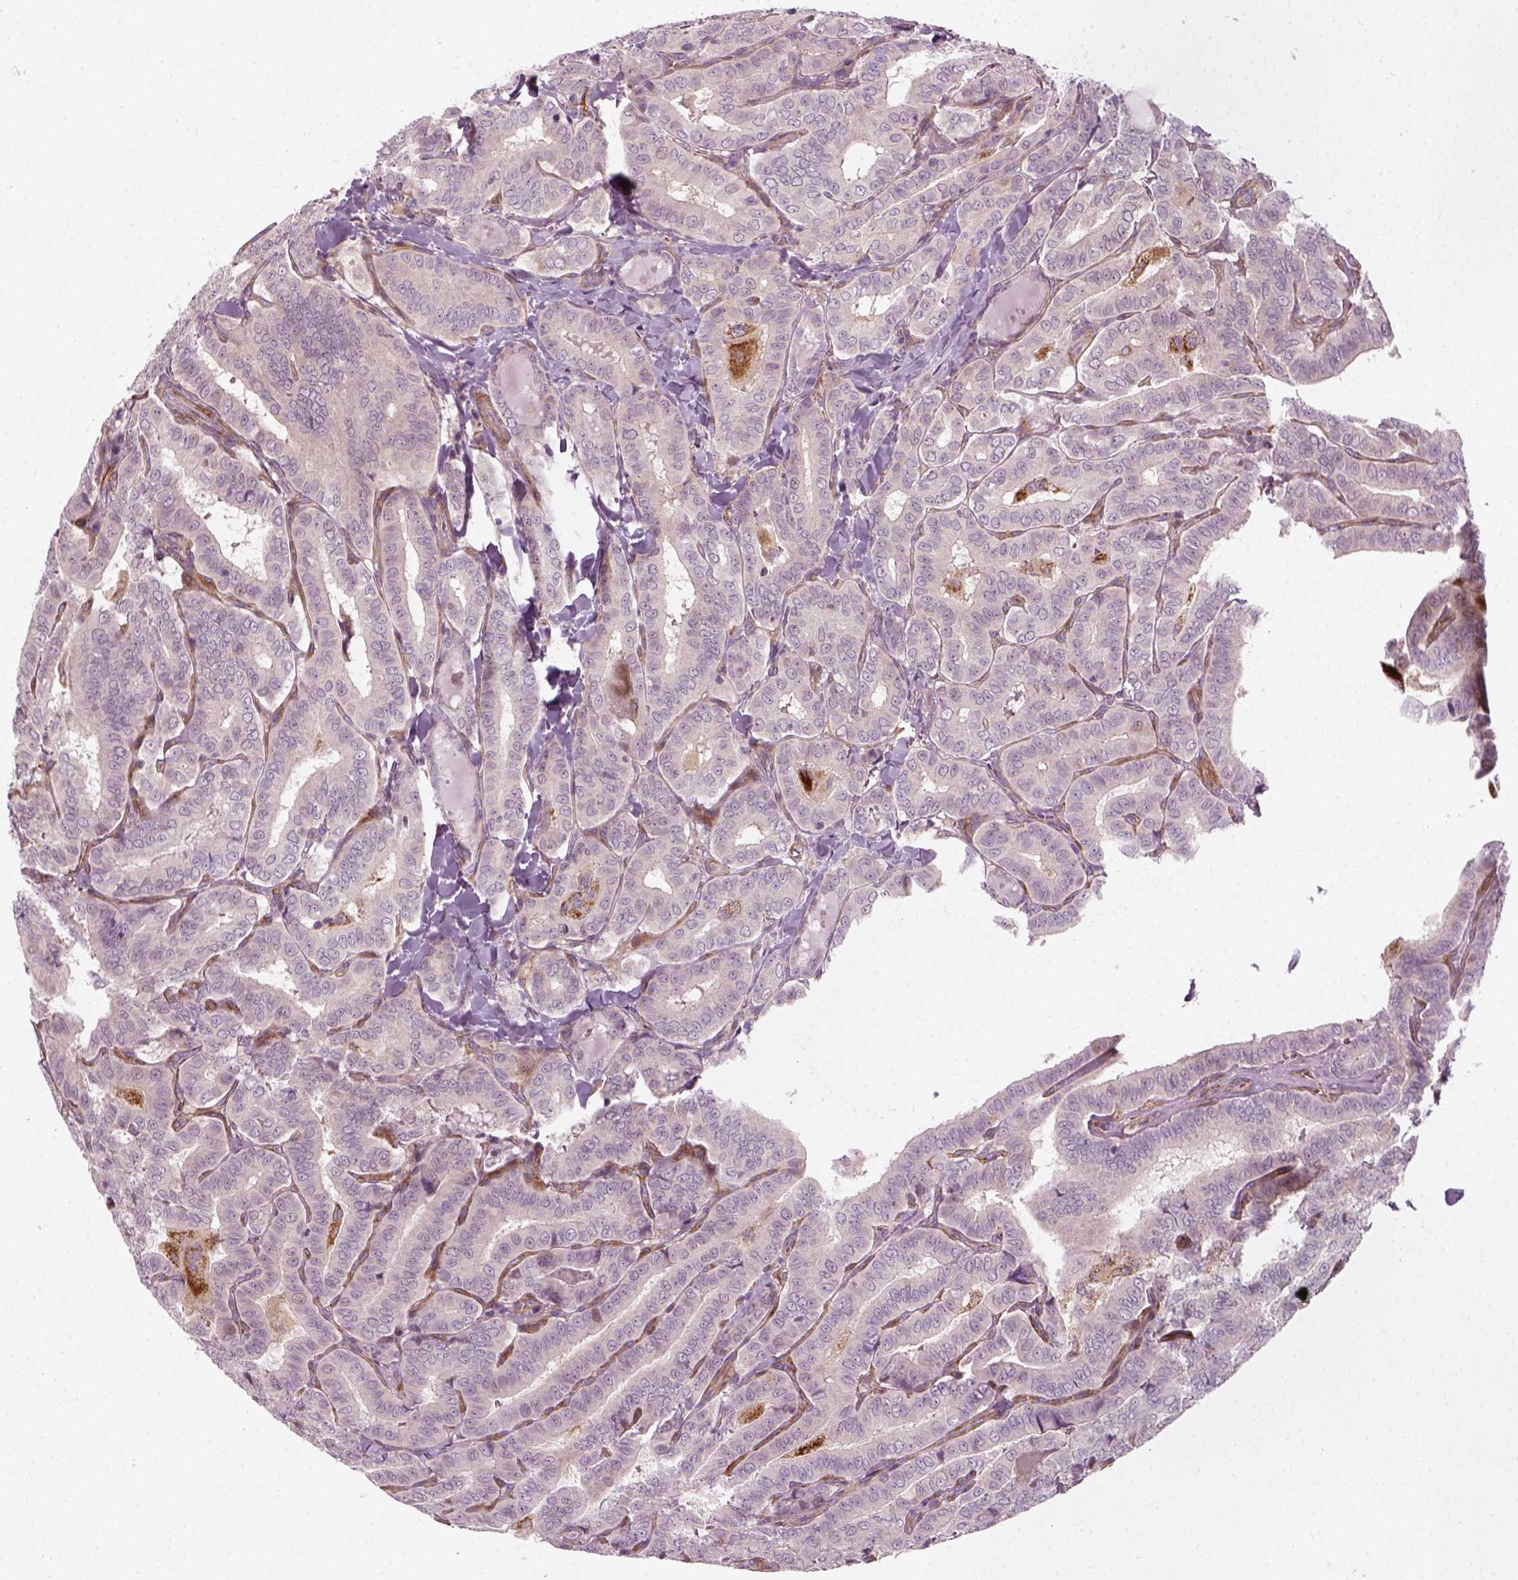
{"staining": {"intensity": "negative", "quantity": "none", "location": "none"}, "tissue": "thyroid cancer", "cell_type": "Tumor cells", "image_type": "cancer", "snomed": [{"axis": "morphology", "description": "Papillary adenocarcinoma, NOS"}, {"axis": "morphology", "description": "Papillary adenoma metastatic"}, {"axis": "topography", "description": "Thyroid gland"}], "caption": "This is an IHC photomicrograph of human thyroid papillary adenoma metastatic. There is no expression in tumor cells.", "gene": "DNASE1L1", "patient": {"sex": "female", "age": 50}}